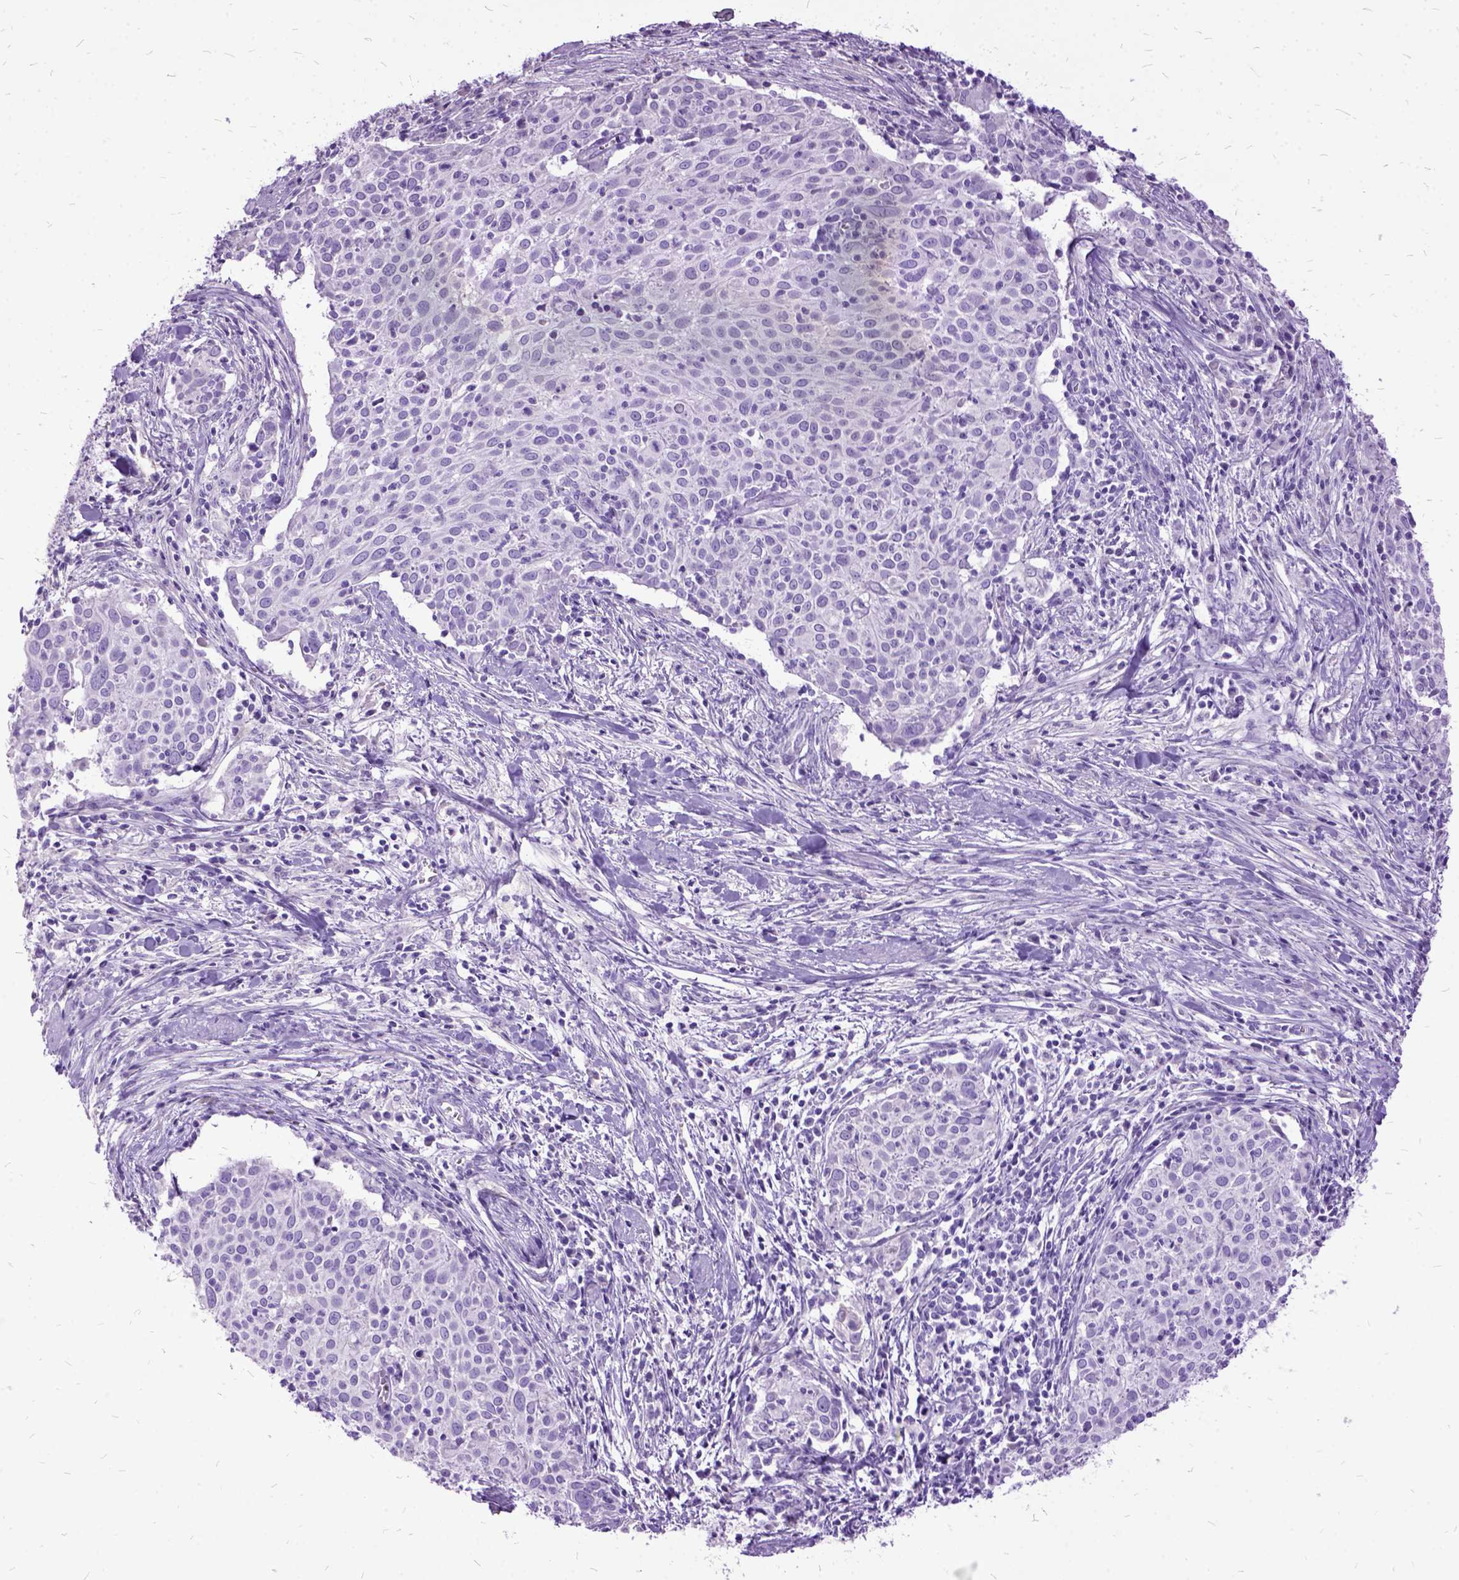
{"staining": {"intensity": "negative", "quantity": "none", "location": "none"}, "tissue": "cervical cancer", "cell_type": "Tumor cells", "image_type": "cancer", "snomed": [{"axis": "morphology", "description": "Squamous cell carcinoma, NOS"}, {"axis": "topography", "description": "Cervix"}], "caption": "The histopathology image displays no staining of tumor cells in cervical cancer (squamous cell carcinoma).", "gene": "MME", "patient": {"sex": "female", "age": 39}}